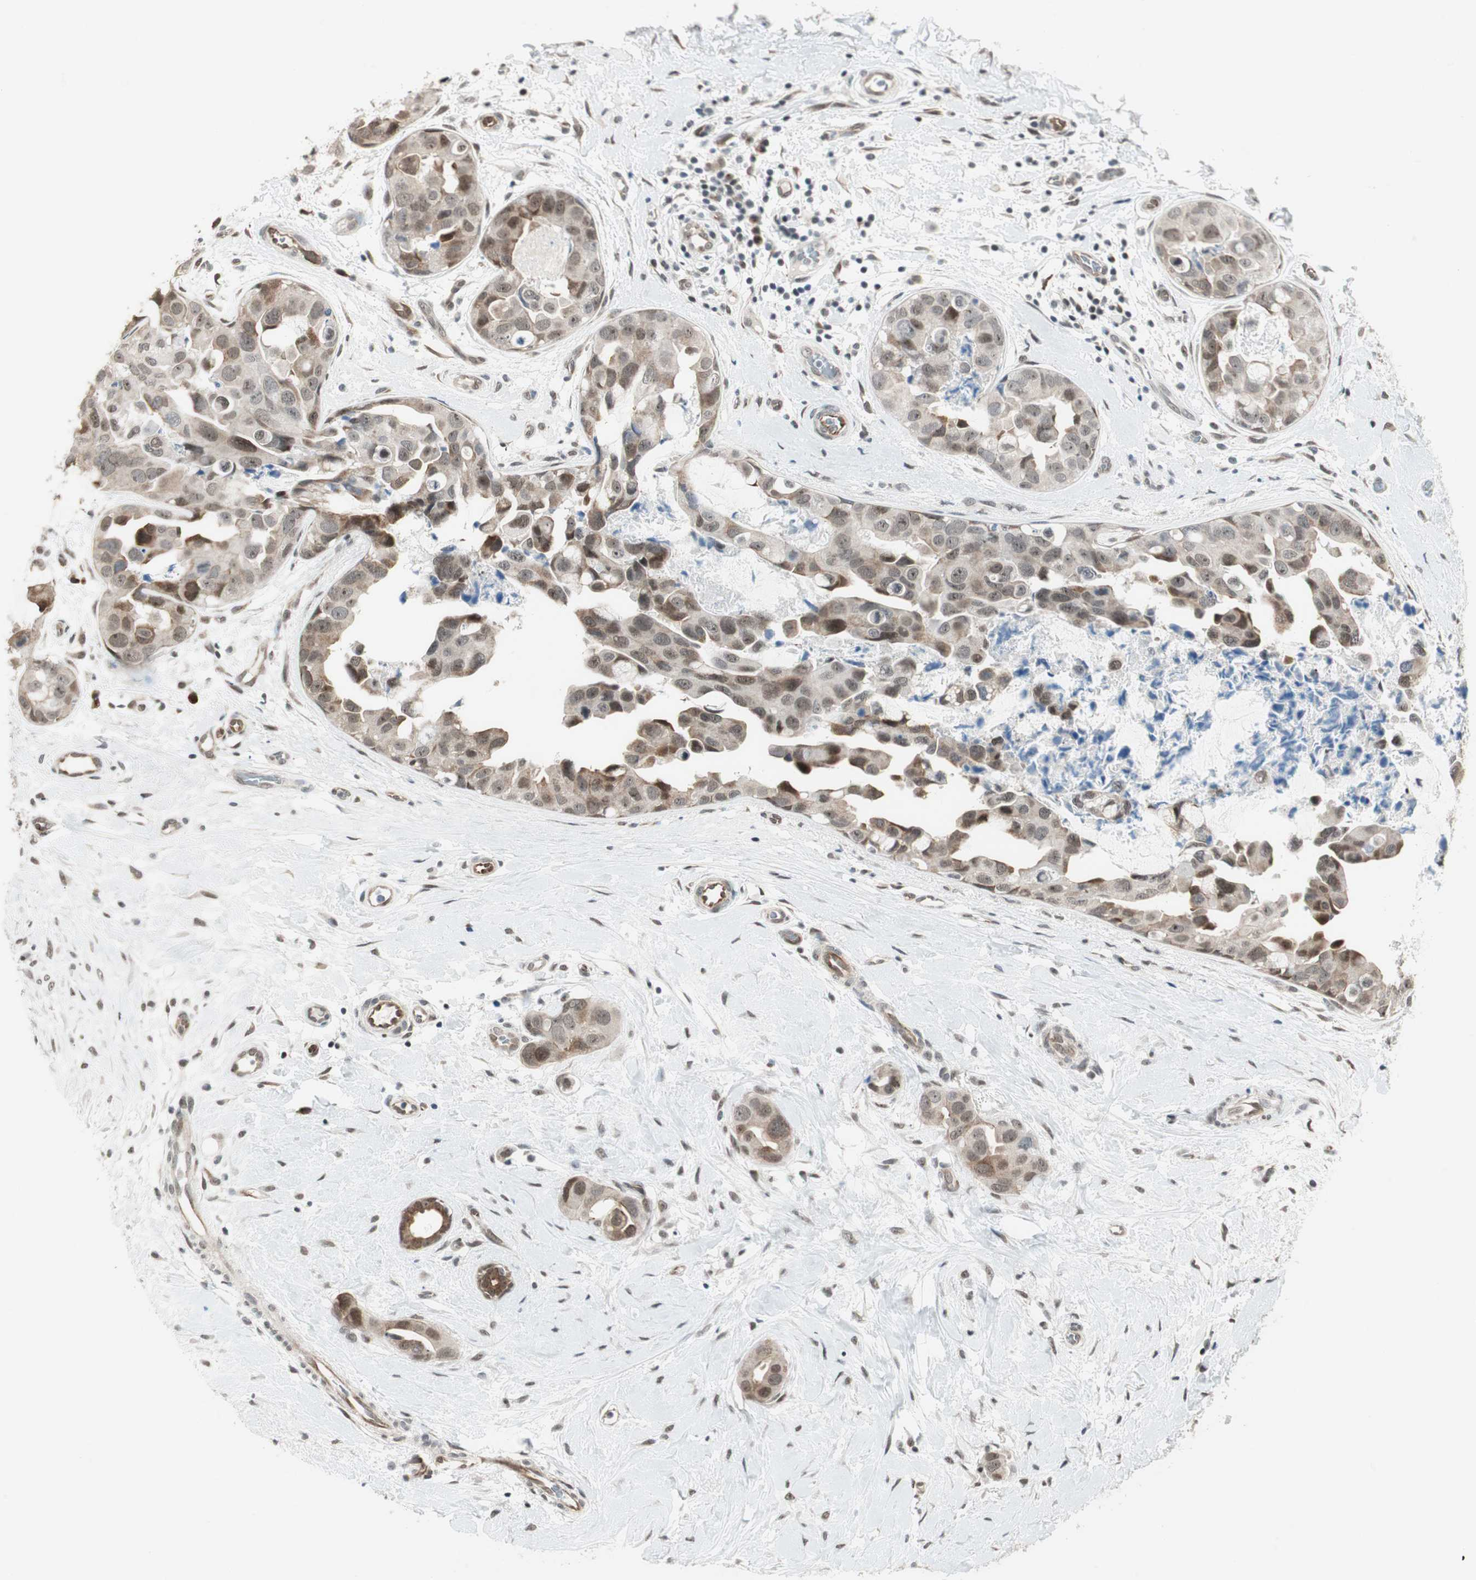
{"staining": {"intensity": "moderate", "quantity": ">75%", "location": "cytoplasmic/membranous,nuclear"}, "tissue": "breast cancer", "cell_type": "Tumor cells", "image_type": "cancer", "snomed": [{"axis": "morphology", "description": "Duct carcinoma"}, {"axis": "topography", "description": "Breast"}], "caption": "Breast cancer (infiltrating ductal carcinoma) stained with a brown dye demonstrates moderate cytoplasmic/membranous and nuclear positive expression in approximately >75% of tumor cells.", "gene": "ZBTB17", "patient": {"sex": "female", "age": 40}}